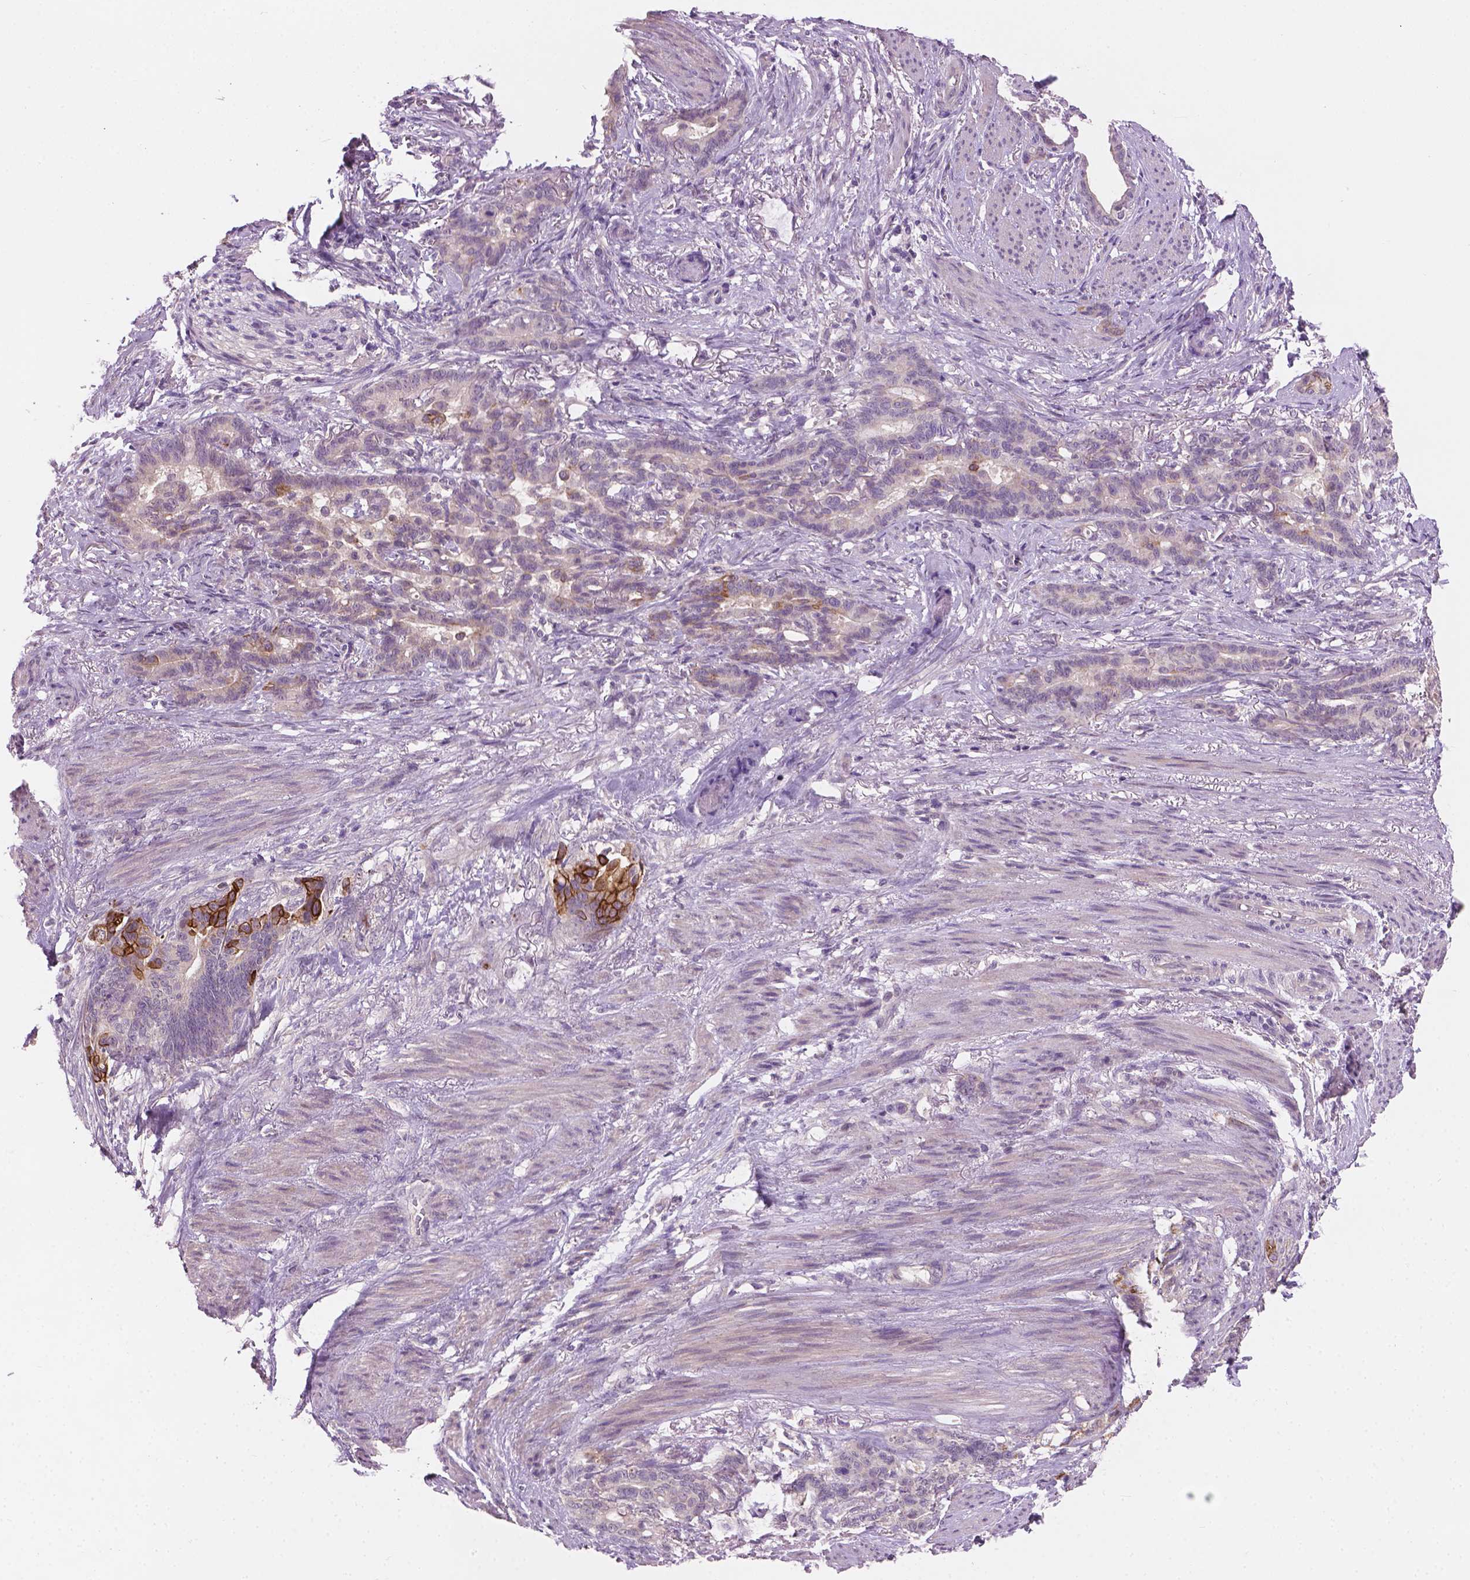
{"staining": {"intensity": "moderate", "quantity": "<25%", "location": "cytoplasmic/membranous"}, "tissue": "stomach cancer", "cell_type": "Tumor cells", "image_type": "cancer", "snomed": [{"axis": "morphology", "description": "Normal tissue, NOS"}, {"axis": "morphology", "description": "Adenocarcinoma, NOS"}, {"axis": "topography", "description": "Esophagus"}, {"axis": "topography", "description": "Stomach, upper"}], "caption": "Stomach cancer (adenocarcinoma) was stained to show a protein in brown. There is low levels of moderate cytoplasmic/membranous expression in approximately <25% of tumor cells.", "gene": "KRT17", "patient": {"sex": "male", "age": 62}}